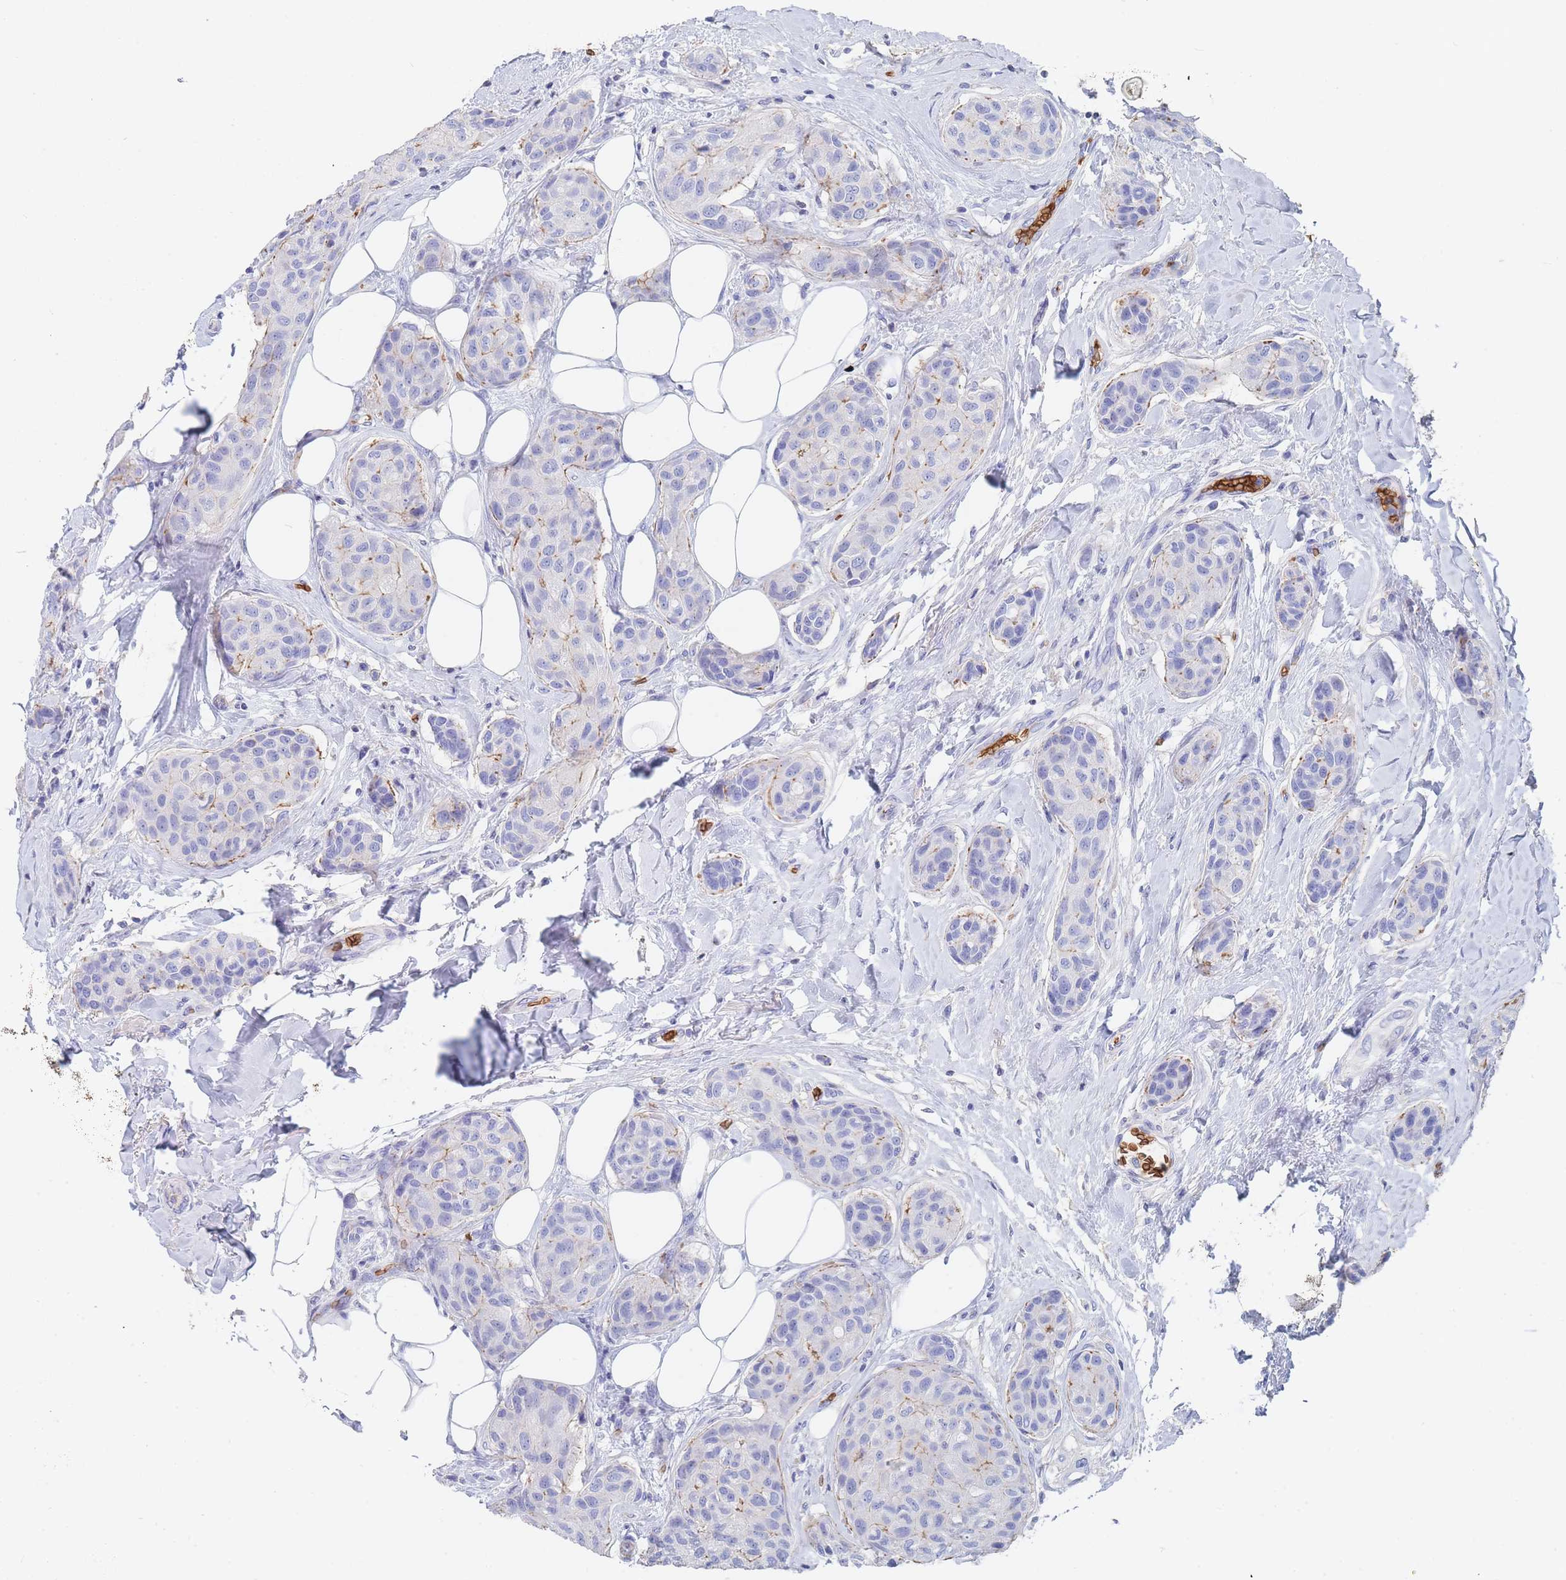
{"staining": {"intensity": "negative", "quantity": "none", "location": "none"}, "tissue": "breast cancer", "cell_type": "Tumor cells", "image_type": "cancer", "snomed": [{"axis": "morphology", "description": "Duct carcinoma"}, {"axis": "topography", "description": "Breast"}, {"axis": "topography", "description": "Lymph node"}], "caption": "A micrograph of breast cancer stained for a protein displays no brown staining in tumor cells.", "gene": "SLC2A1", "patient": {"sex": "female", "age": 80}}